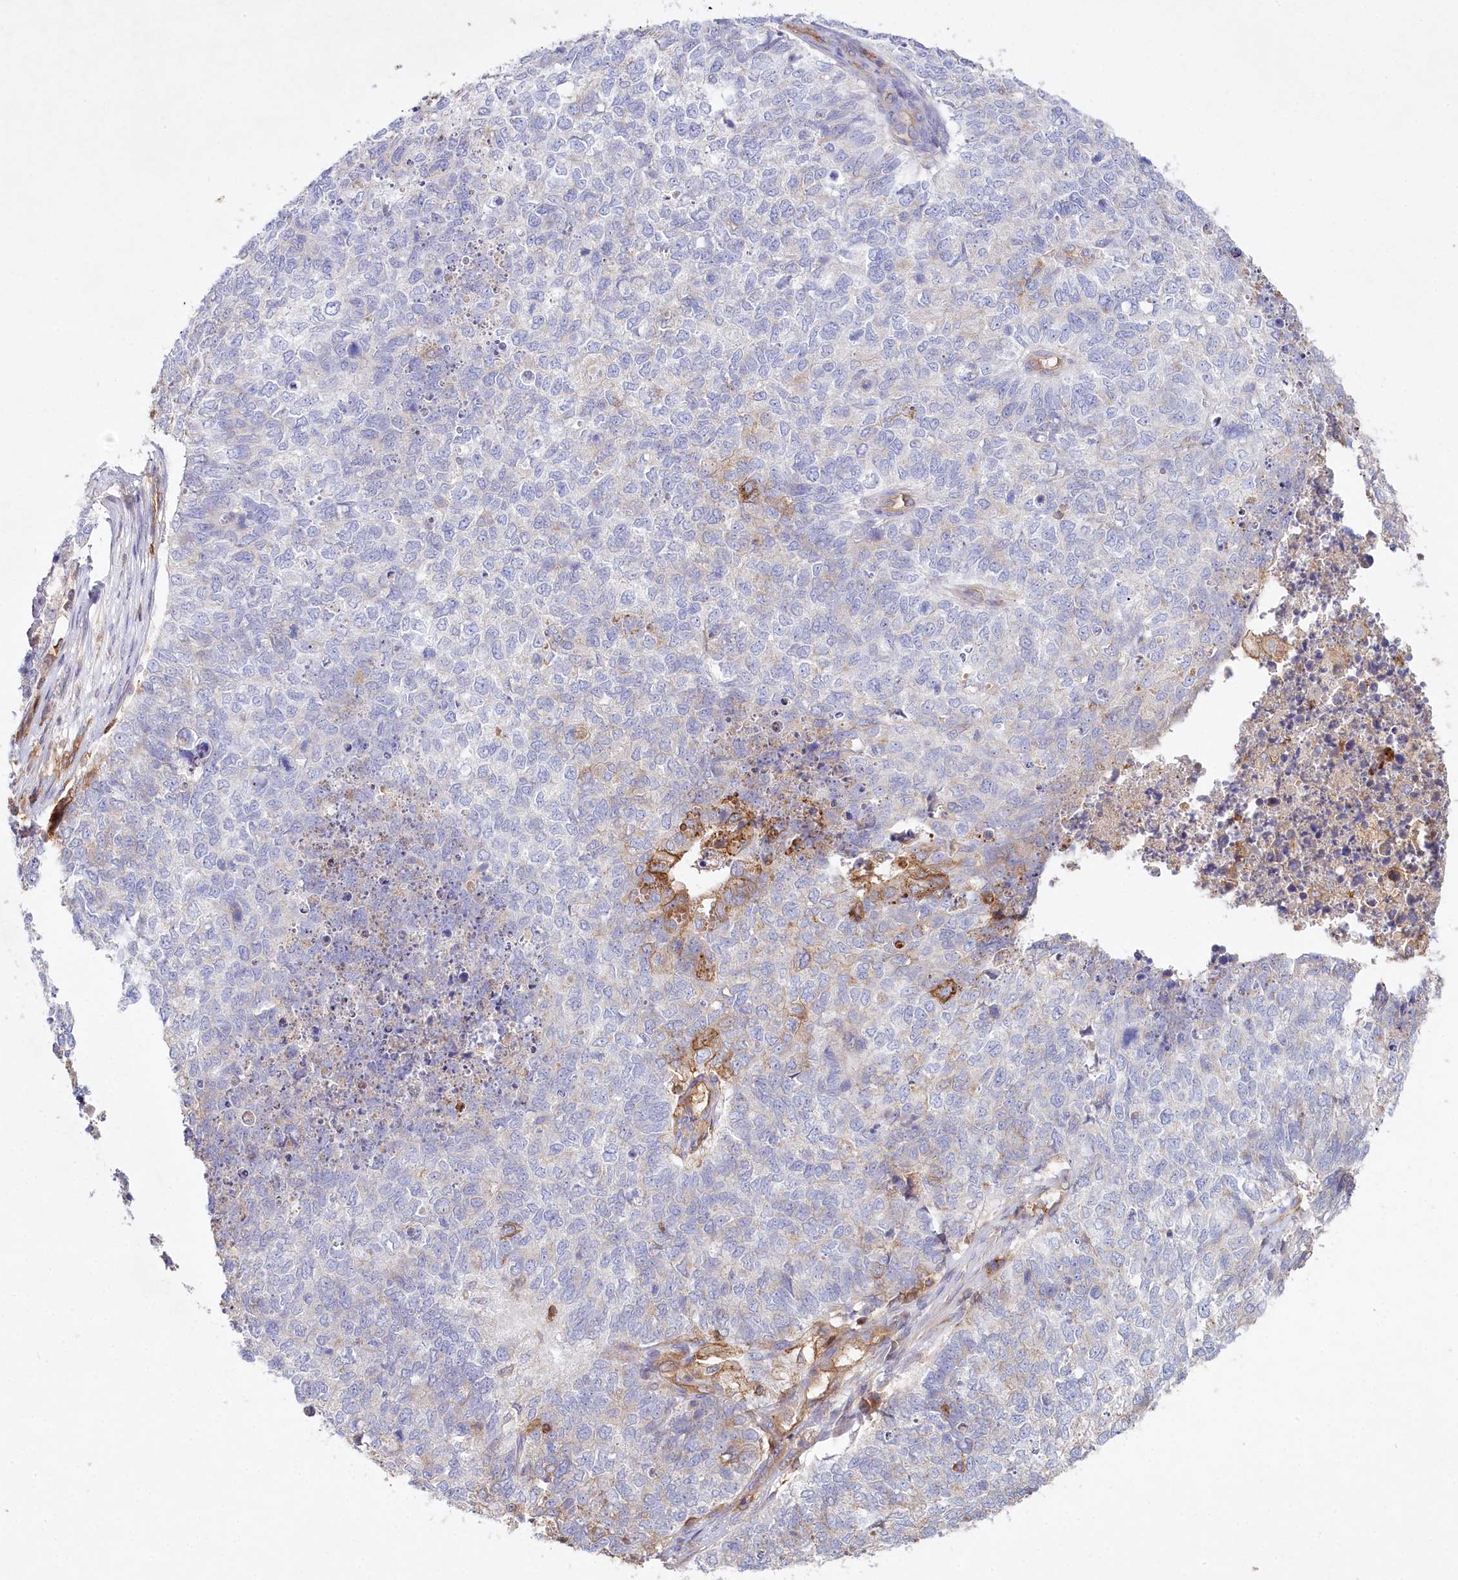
{"staining": {"intensity": "strong", "quantity": "<25%", "location": "cytoplasmic/membranous"}, "tissue": "cervical cancer", "cell_type": "Tumor cells", "image_type": "cancer", "snomed": [{"axis": "morphology", "description": "Squamous cell carcinoma, NOS"}, {"axis": "topography", "description": "Cervix"}], "caption": "A medium amount of strong cytoplasmic/membranous staining is seen in approximately <25% of tumor cells in cervical cancer tissue.", "gene": "RBP5", "patient": {"sex": "female", "age": 63}}